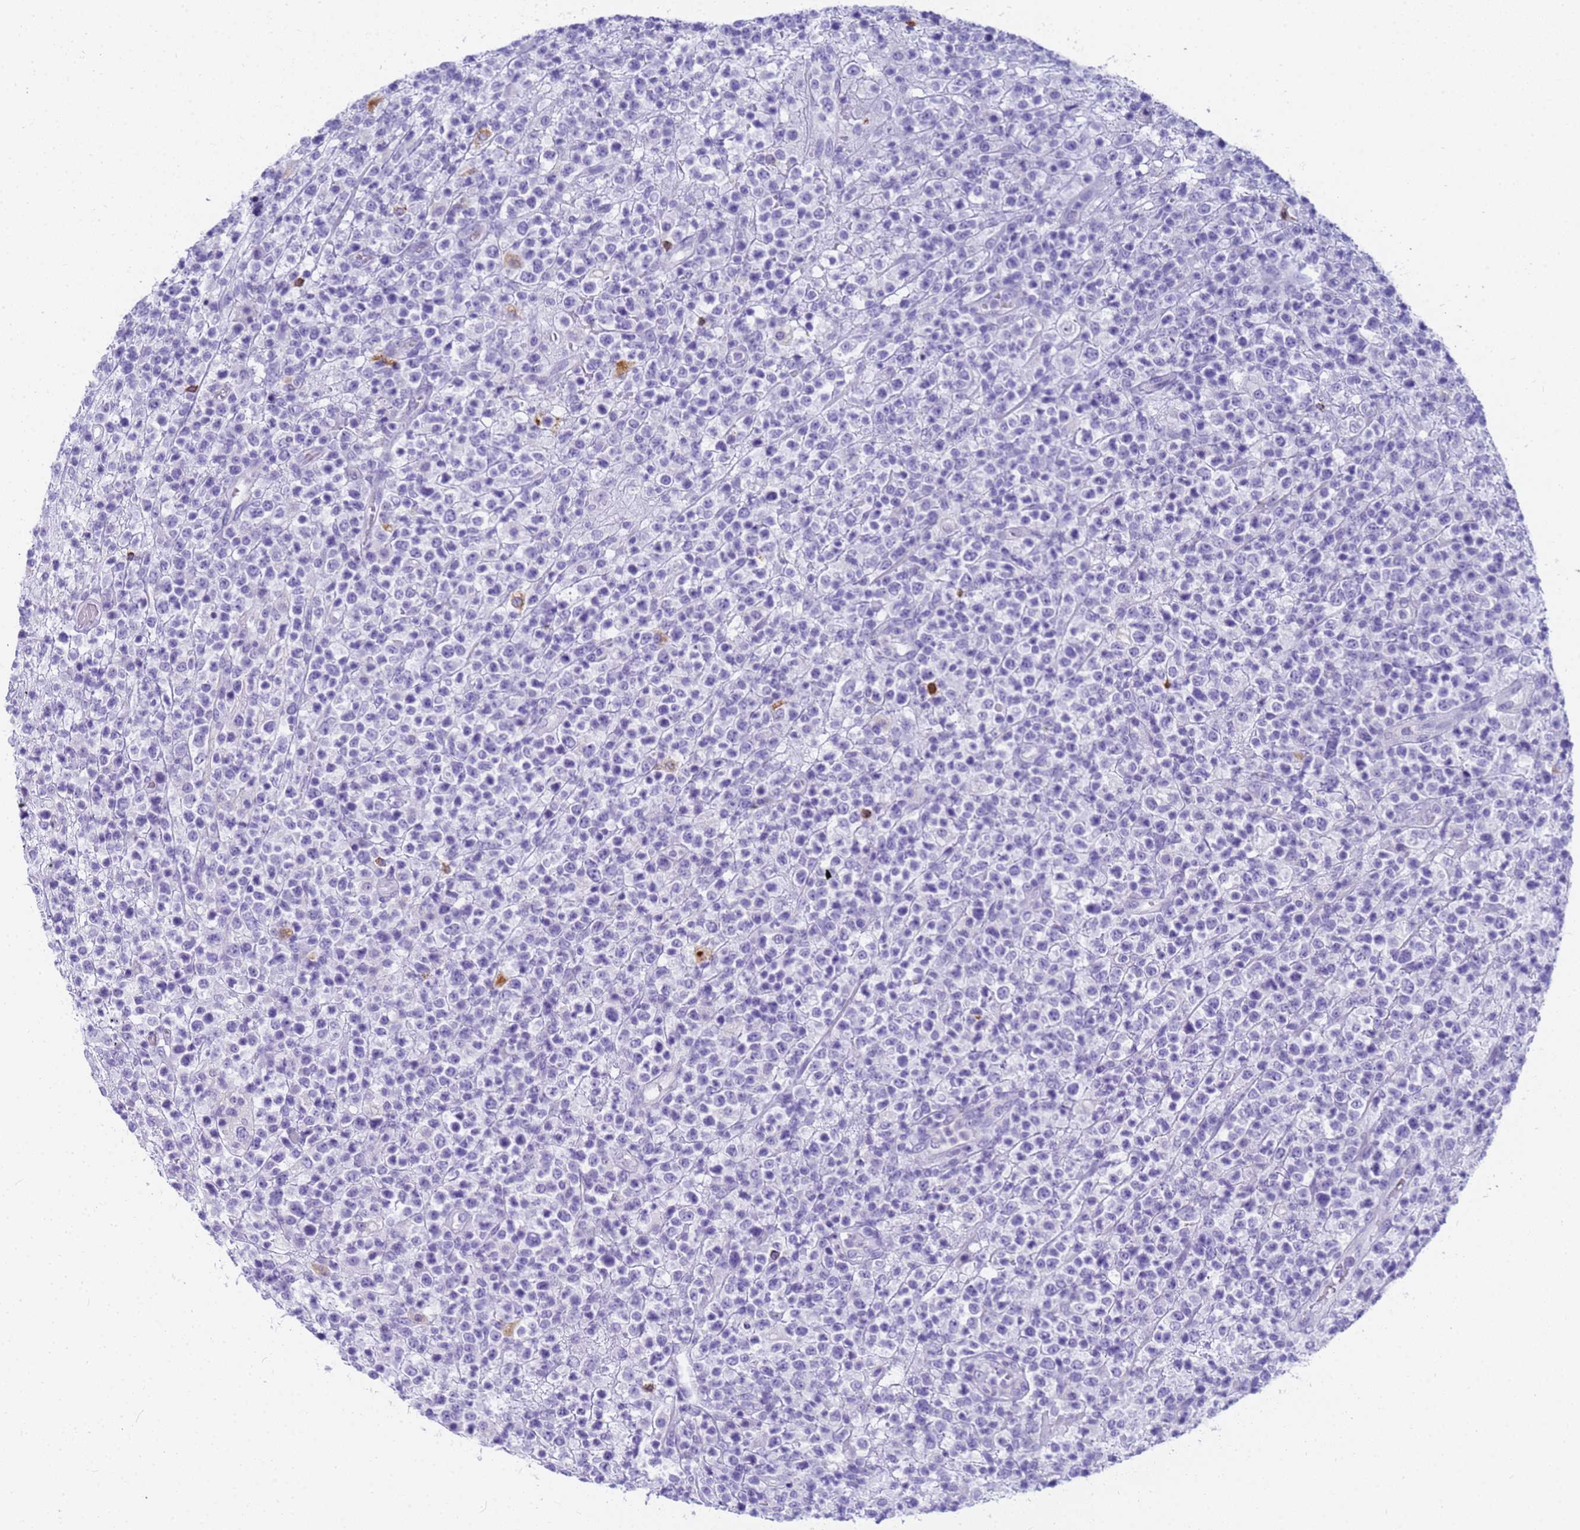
{"staining": {"intensity": "negative", "quantity": "none", "location": "none"}, "tissue": "lymphoma", "cell_type": "Tumor cells", "image_type": "cancer", "snomed": [{"axis": "morphology", "description": "Malignant lymphoma, non-Hodgkin's type, High grade"}, {"axis": "topography", "description": "Colon"}], "caption": "Protein analysis of lymphoma shows no significant staining in tumor cells.", "gene": "RNASE2", "patient": {"sex": "female", "age": 53}}